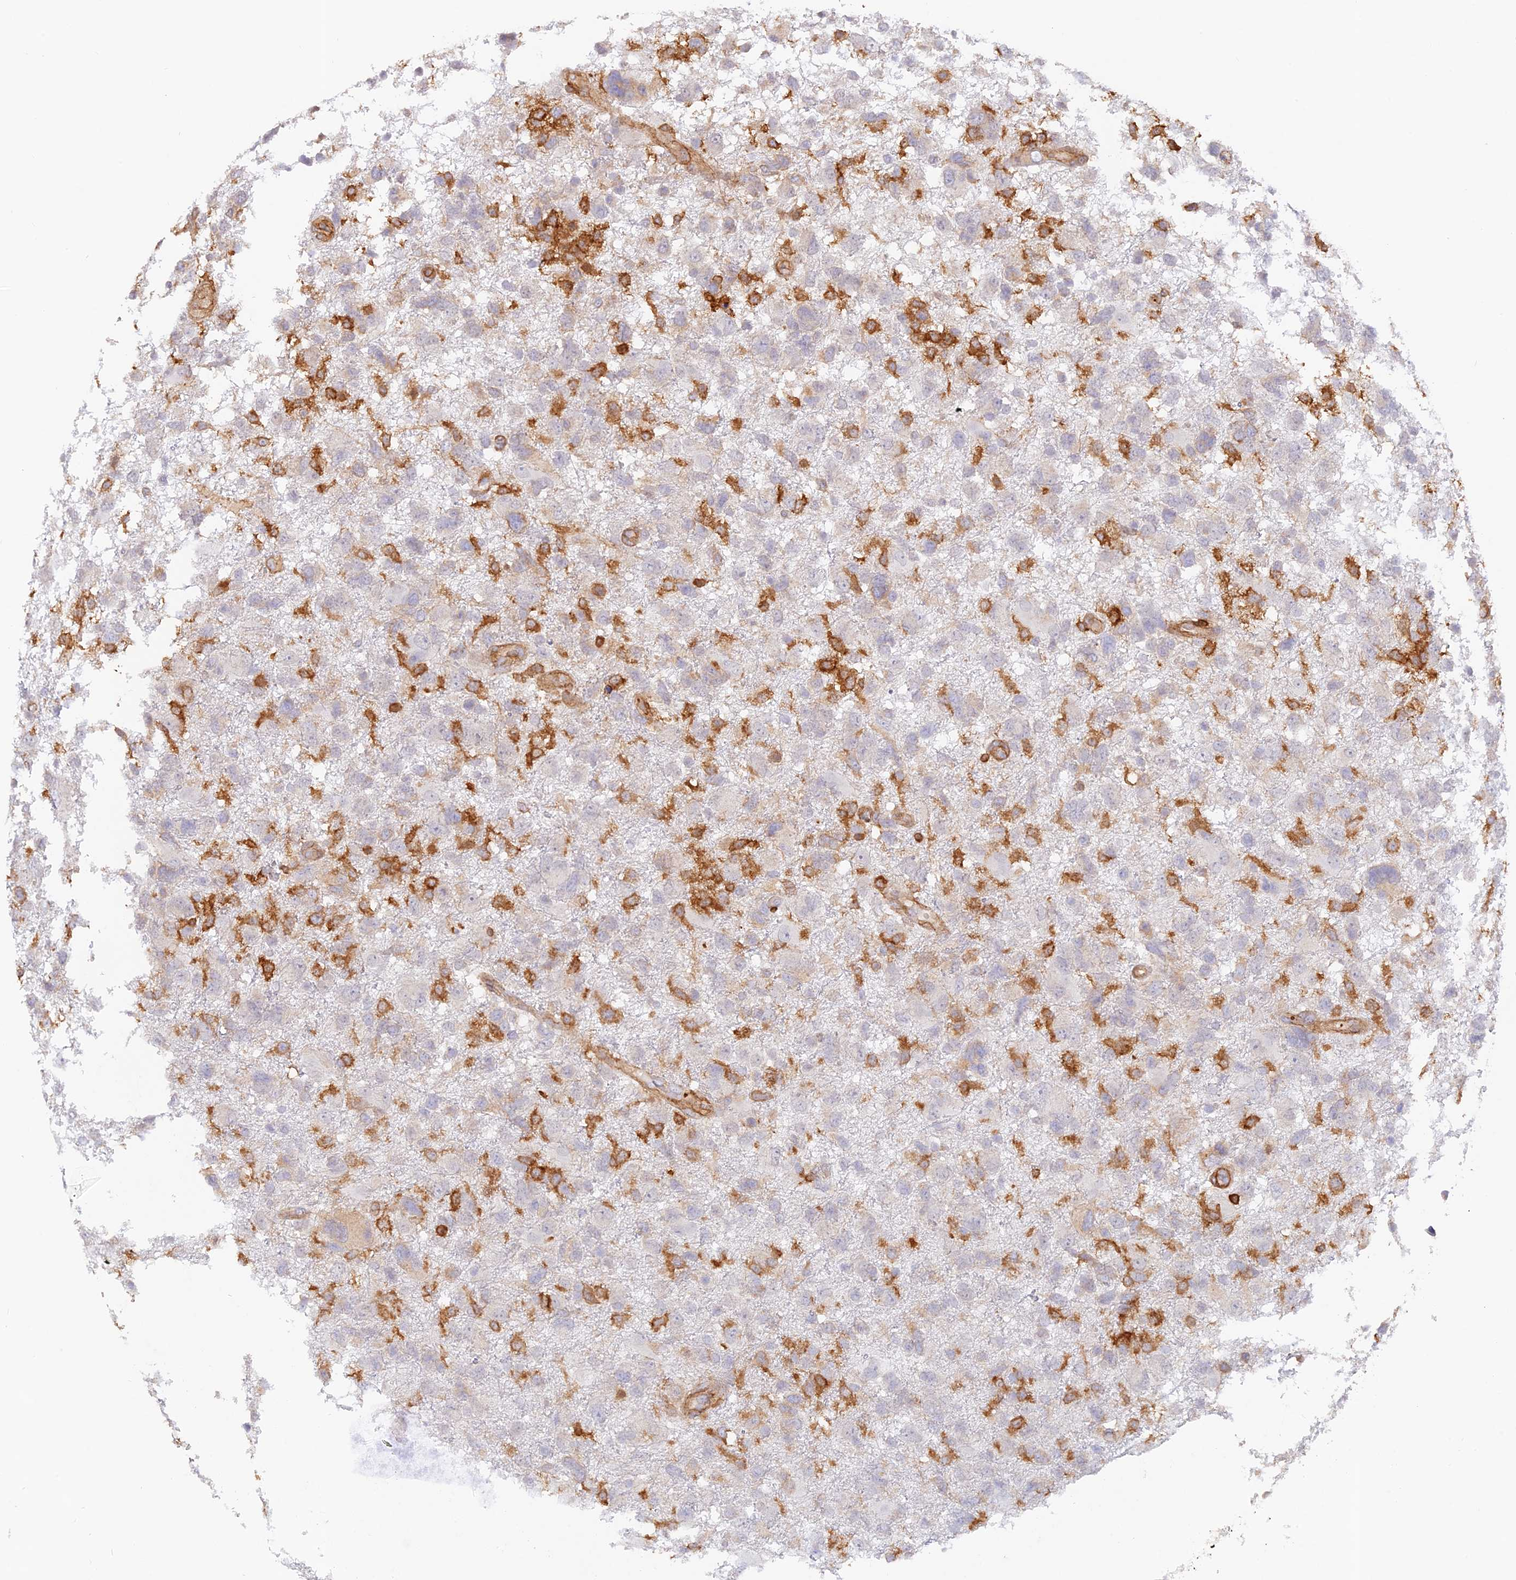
{"staining": {"intensity": "negative", "quantity": "none", "location": "none"}, "tissue": "glioma", "cell_type": "Tumor cells", "image_type": "cancer", "snomed": [{"axis": "morphology", "description": "Glioma, malignant, High grade"}, {"axis": "topography", "description": "Brain"}], "caption": "Human glioma stained for a protein using IHC demonstrates no positivity in tumor cells.", "gene": "DENND1C", "patient": {"sex": "male", "age": 61}}